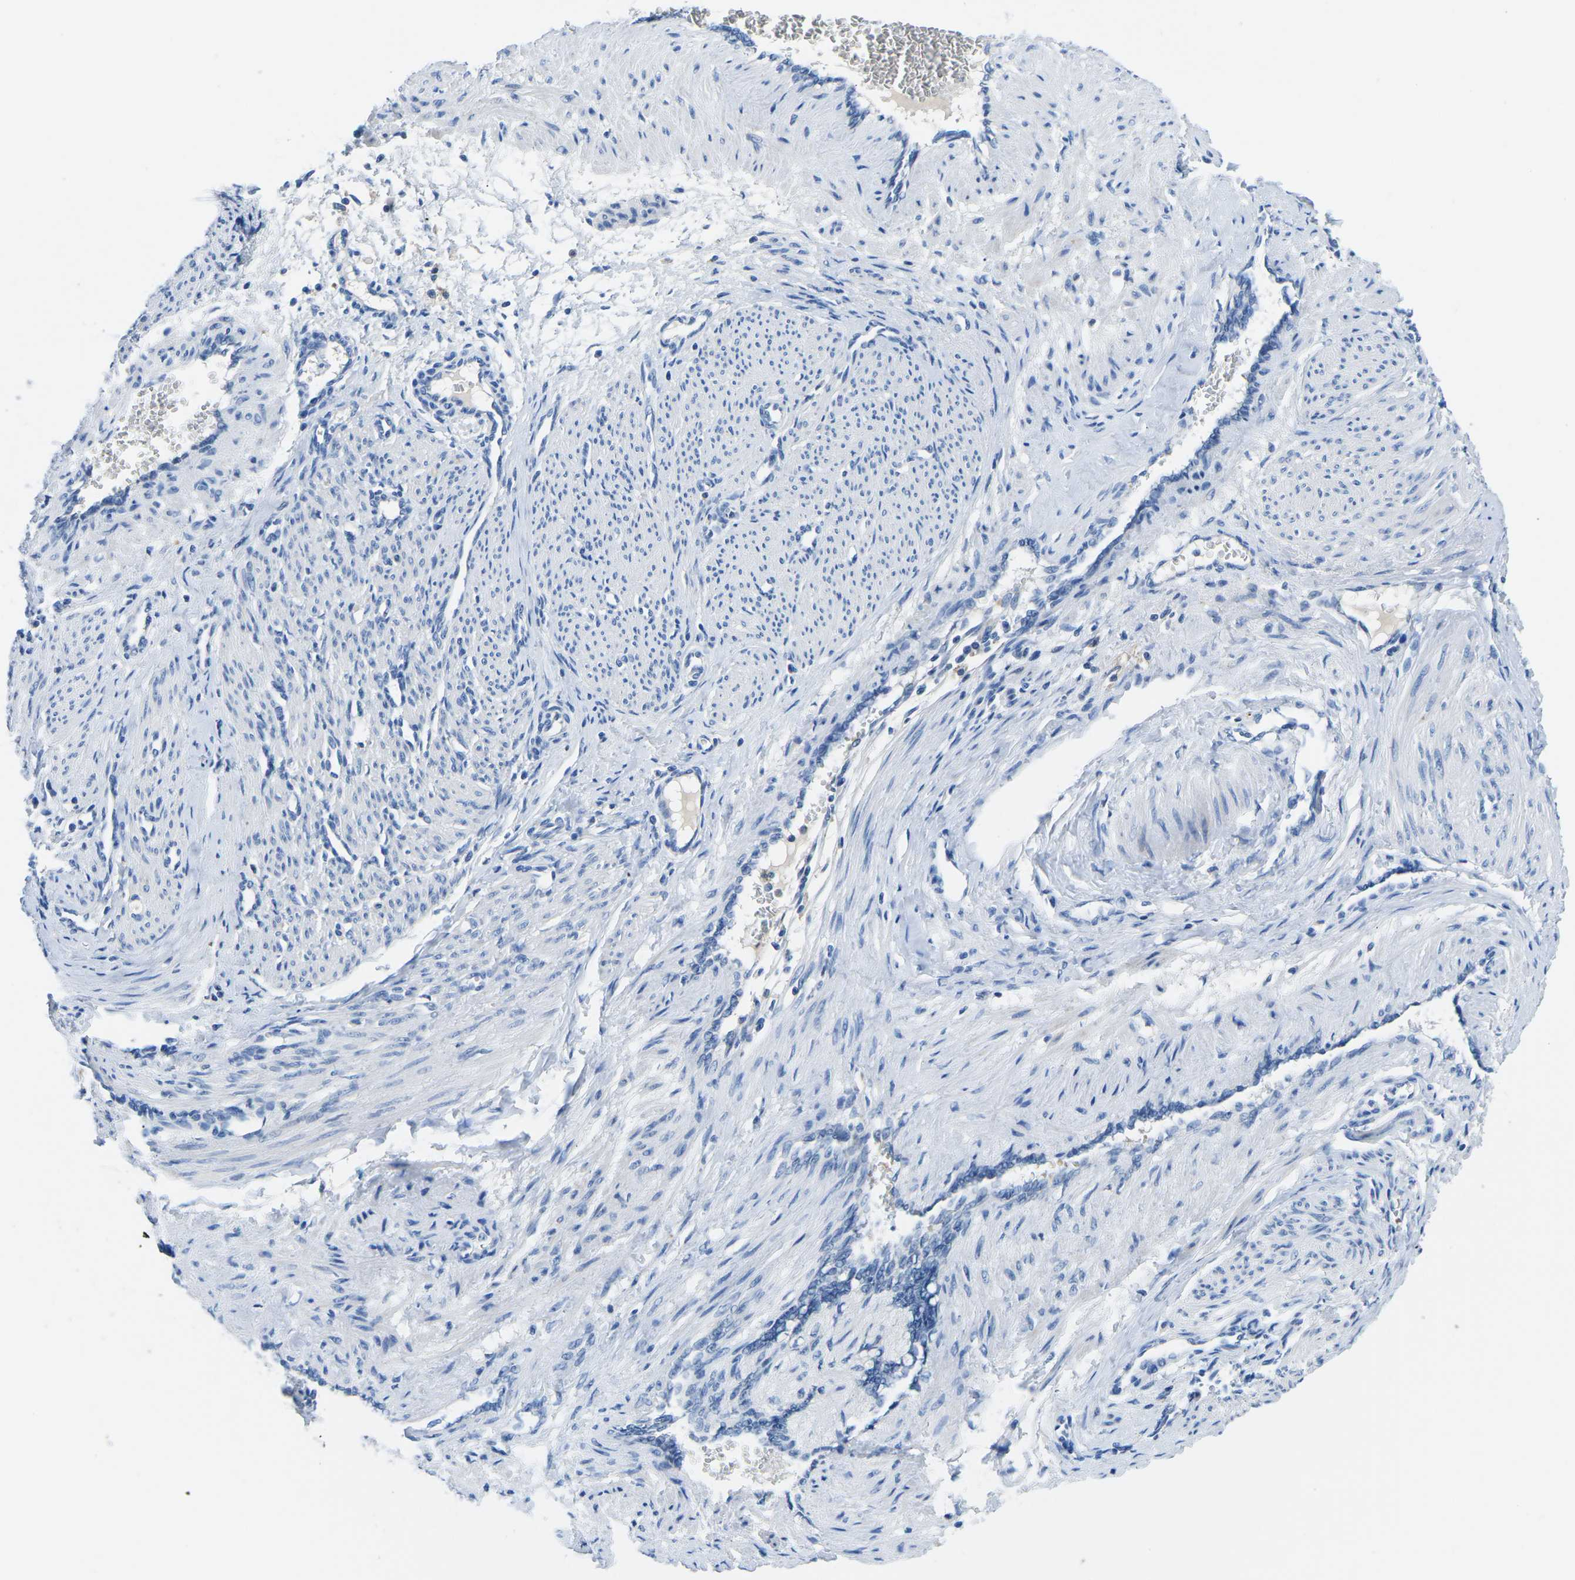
{"staining": {"intensity": "negative", "quantity": "none", "location": "none"}, "tissue": "smooth muscle", "cell_type": "Smooth muscle cells", "image_type": "normal", "snomed": [{"axis": "morphology", "description": "Normal tissue, NOS"}, {"axis": "topography", "description": "Endometrium"}], "caption": "Smooth muscle cells are negative for brown protein staining in normal smooth muscle.", "gene": "TM6SF1", "patient": {"sex": "female", "age": 33}}